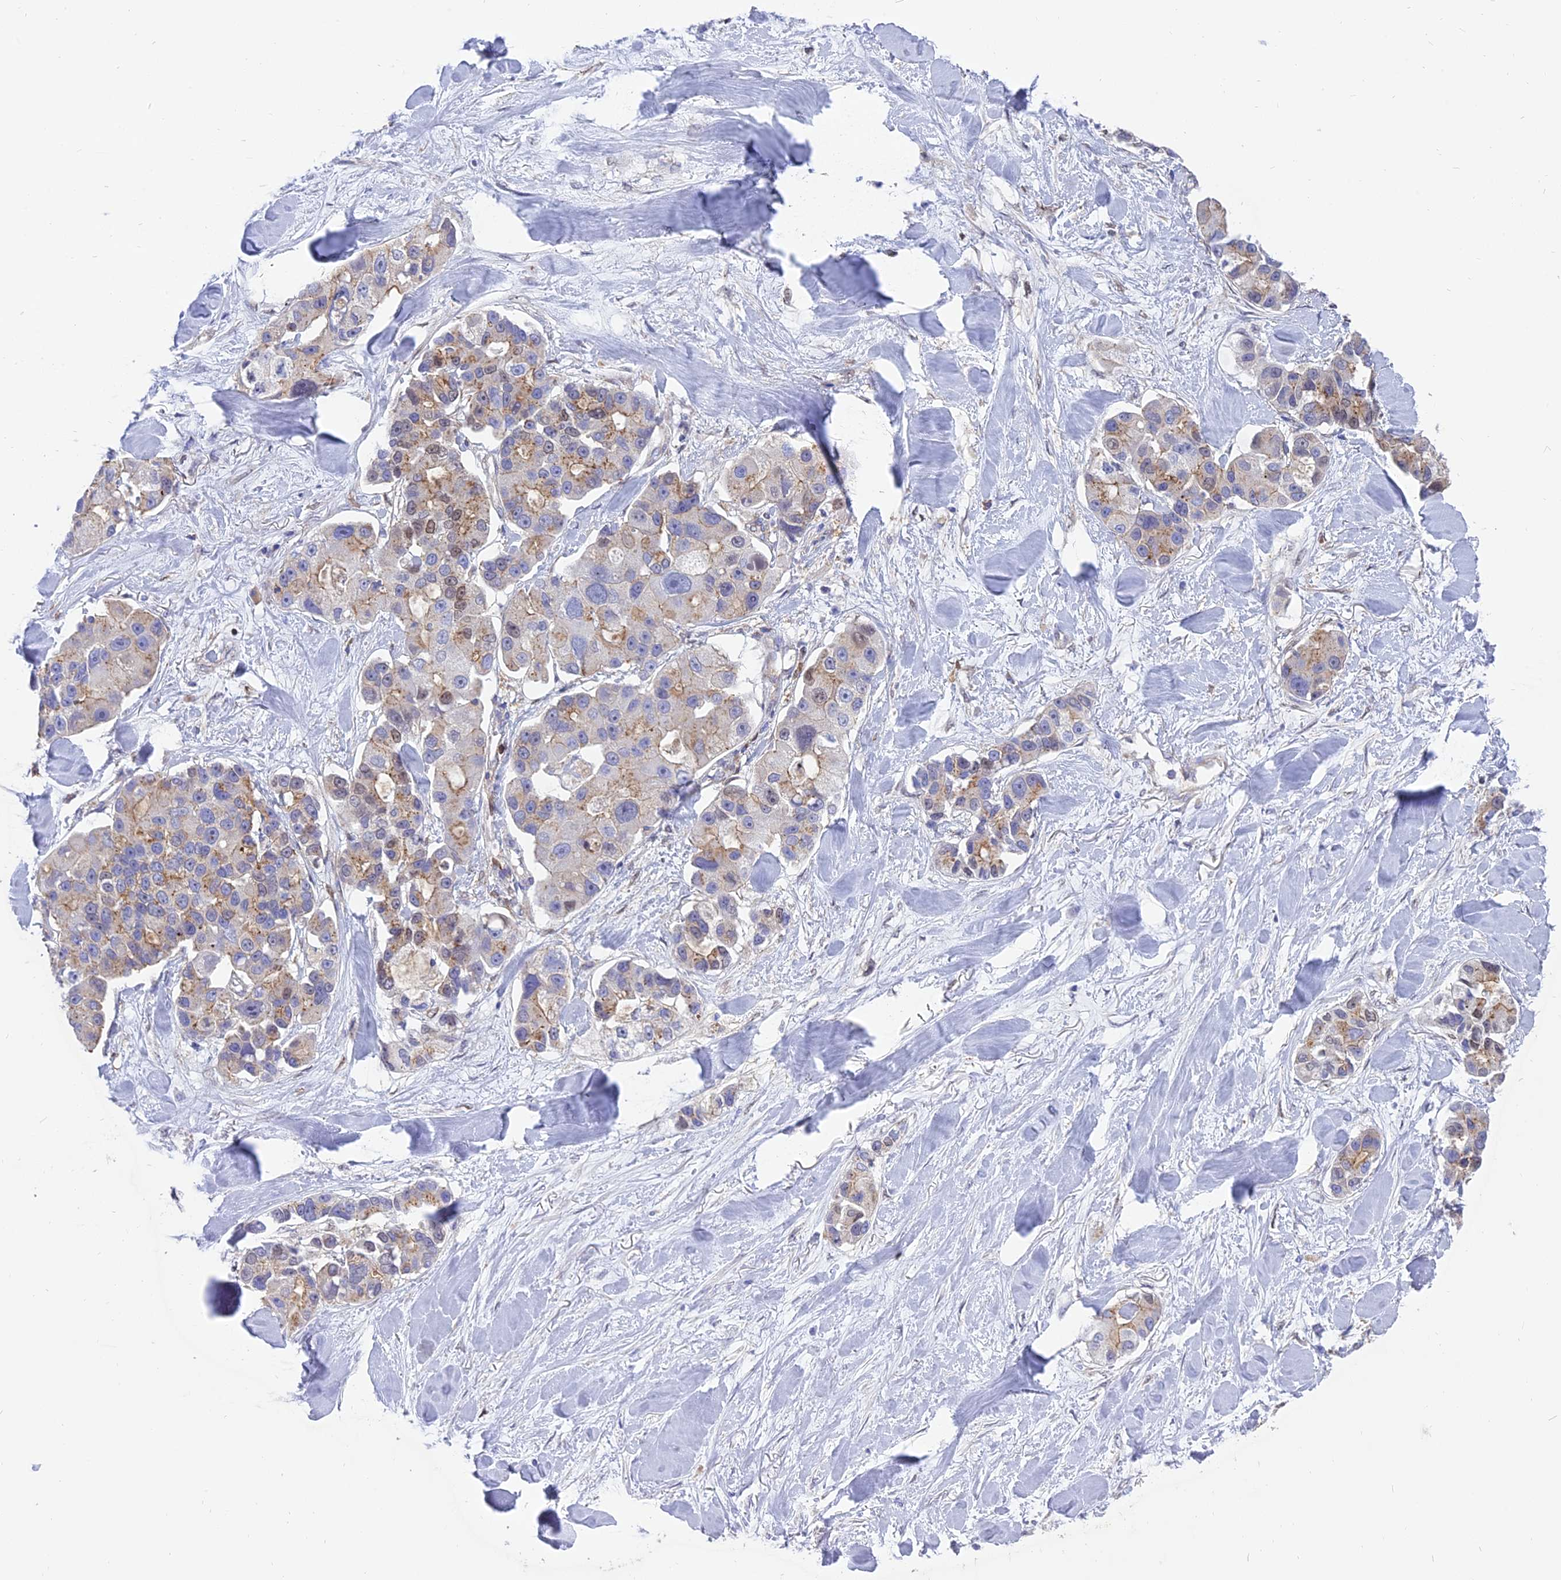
{"staining": {"intensity": "weak", "quantity": "<25%", "location": "cytoplasmic/membranous"}, "tissue": "lung cancer", "cell_type": "Tumor cells", "image_type": "cancer", "snomed": [{"axis": "morphology", "description": "Adenocarcinoma, NOS"}, {"axis": "topography", "description": "Lung"}], "caption": "Immunohistochemical staining of lung adenocarcinoma demonstrates no significant expression in tumor cells. (DAB (3,3'-diaminobenzidine) IHC visualized using brightfield microscopy, high magnification).", "gene": "CENPV", "patient": {"sex": "female", "age": 54}}